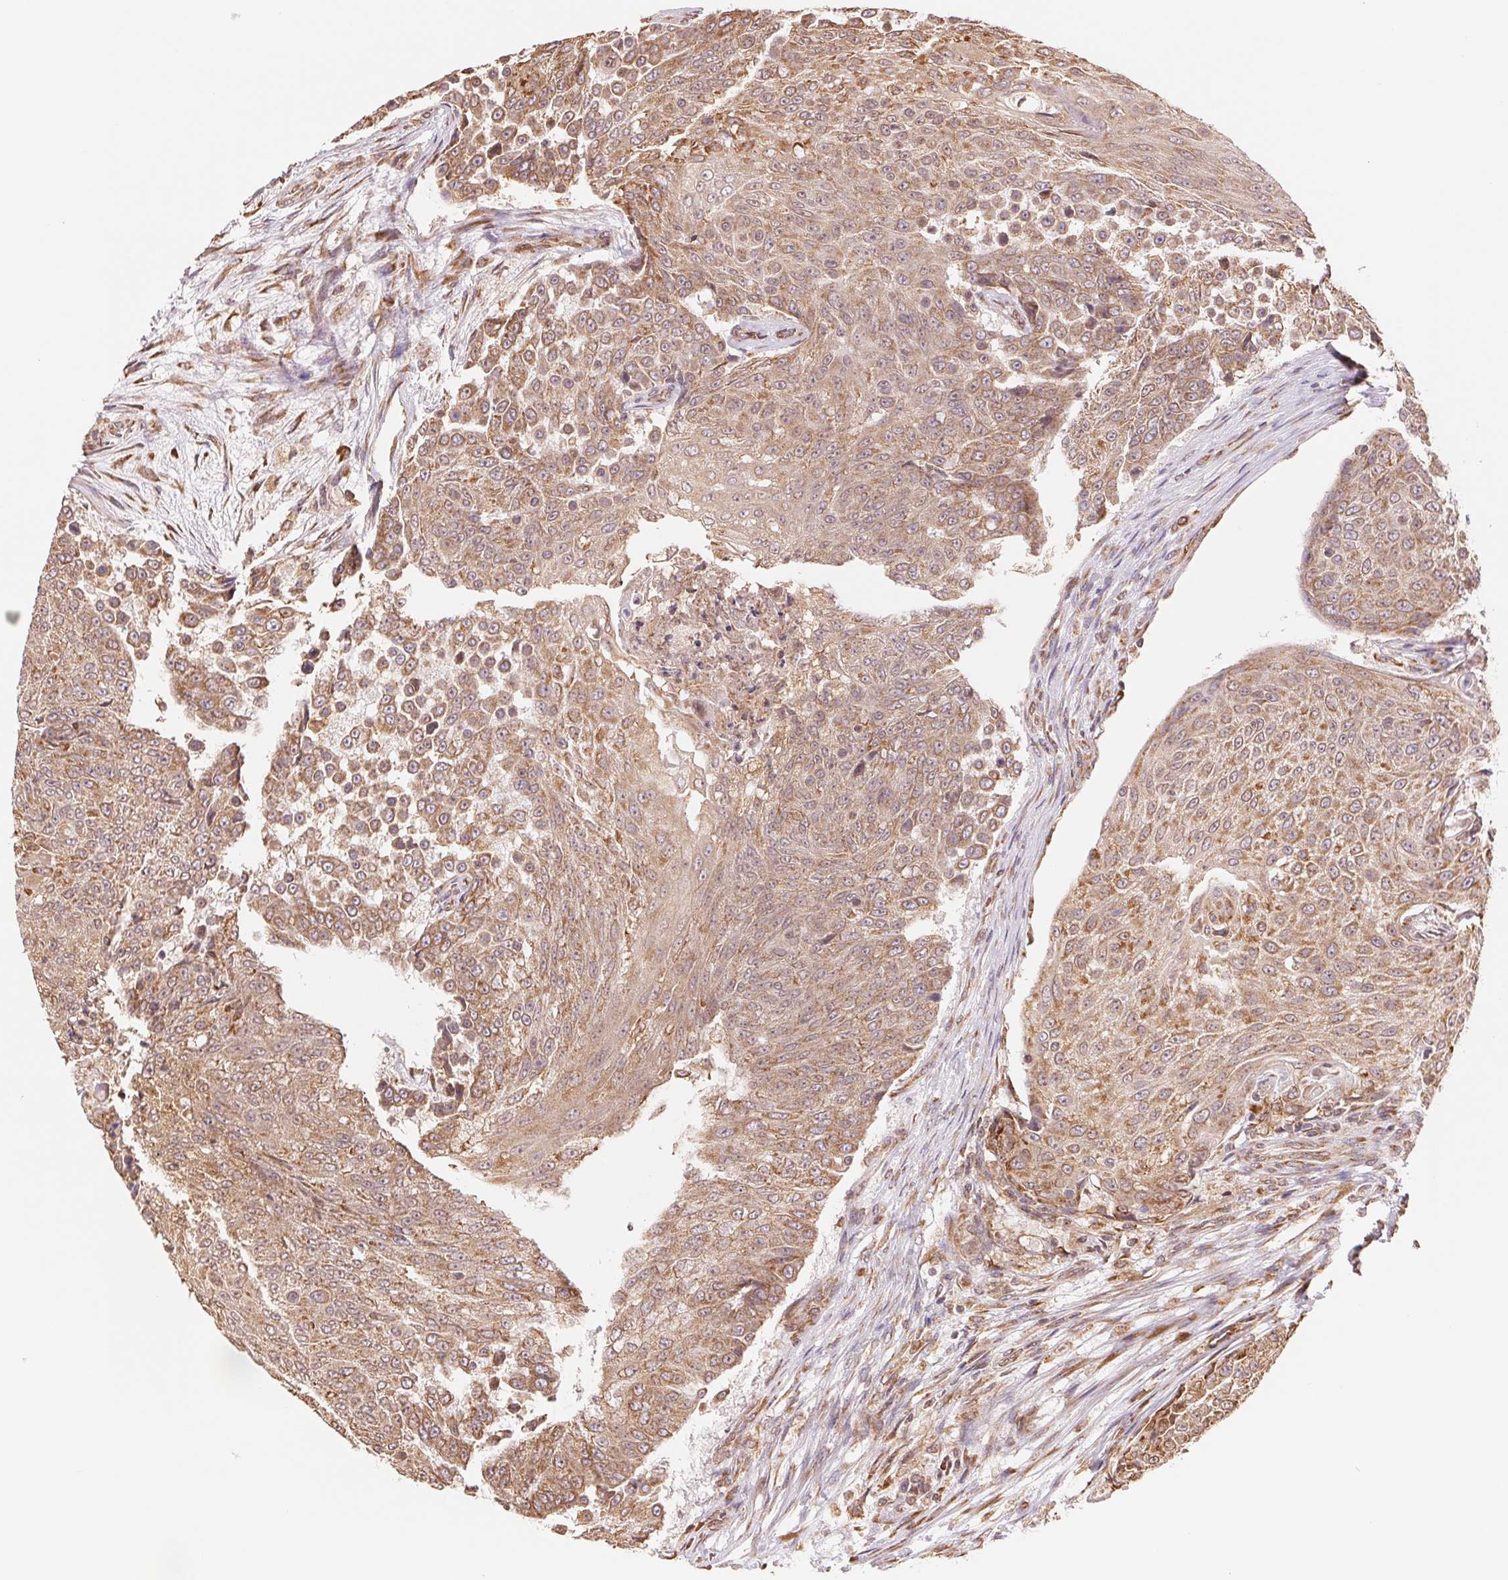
{"staining": {"intensity": "moderate", "quantity": ">75%", "location": "cytoplasmic/membranous"}, "tissue": "urothelial cancer", "cell_type": "Tumor cells", "image_type": "cancer", "snomed": [{"axis": "morphology", "description": "Urothelial carcinoma, High grade"}, {"axis": "topography", "description": "Urinary bladder"}], "caption": "A brown stain labels moderate cytoplasmic/membranous staining of a protein in human high-grade urothelial carcinoma tumor cells.", "gene": "RPN1", "patient": {"sex": "female", "age": 63}}